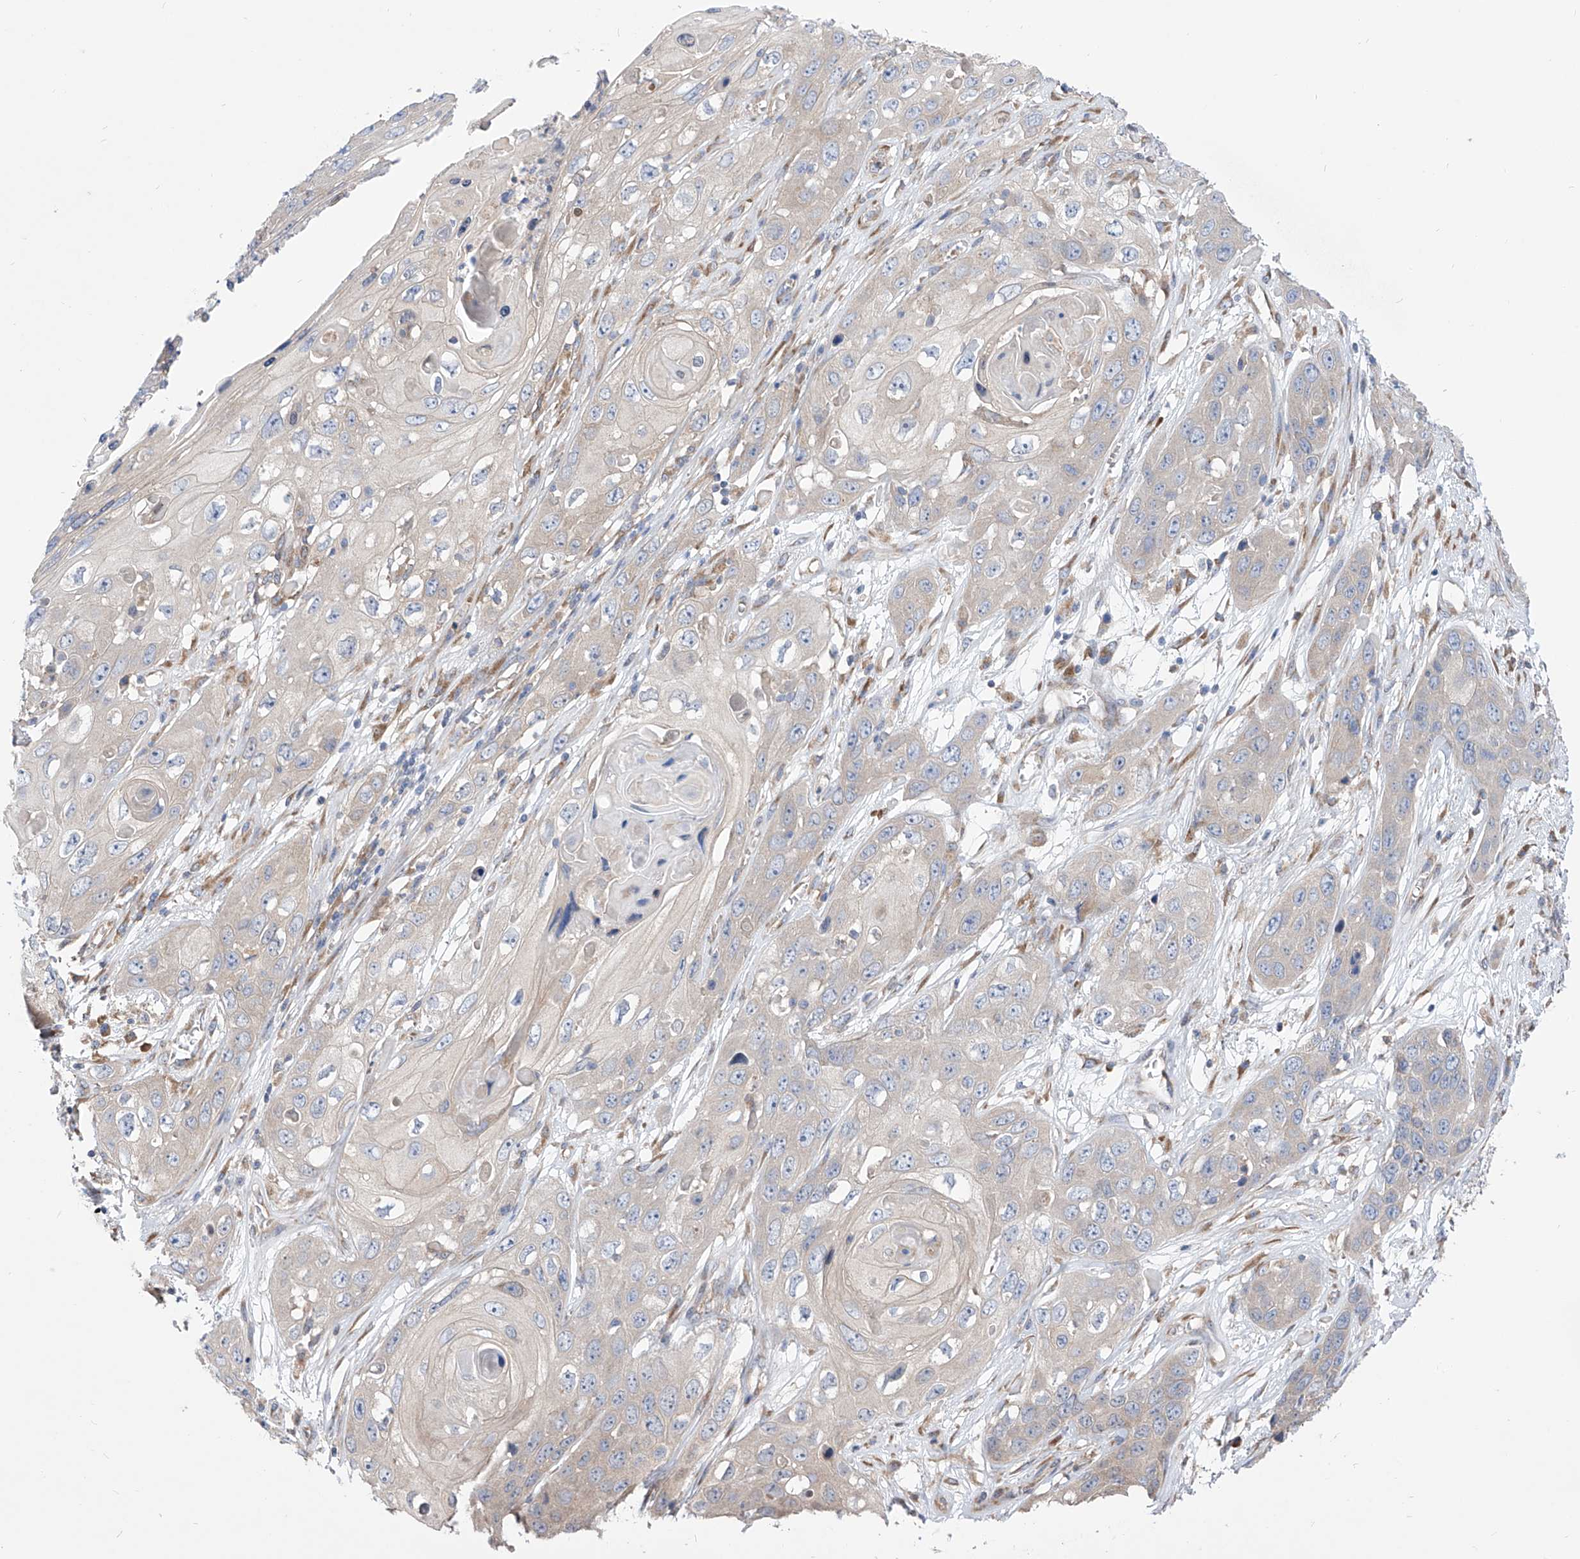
{"staining": {"intensity": "negative", "quantity": "none", "location": "none"}, "tissue": "skin cancer", "cell_type": "Tumor cells", "image_type": "cancer", "snomed": [{"axis": "morphology", "description": "Squamous cell carcinoma, NOS"}, {"axis": "topography", "description": "Skin"}], "caption": "High magnification brightfield microscopy of squamous cell carcinoma (skin) stained with DAB (brown) and counterstained with hematoxylin (blue): tumor cells show no significant staining.", "gene": "UFL1", "patient": {"sex": "male", "age": 55}}